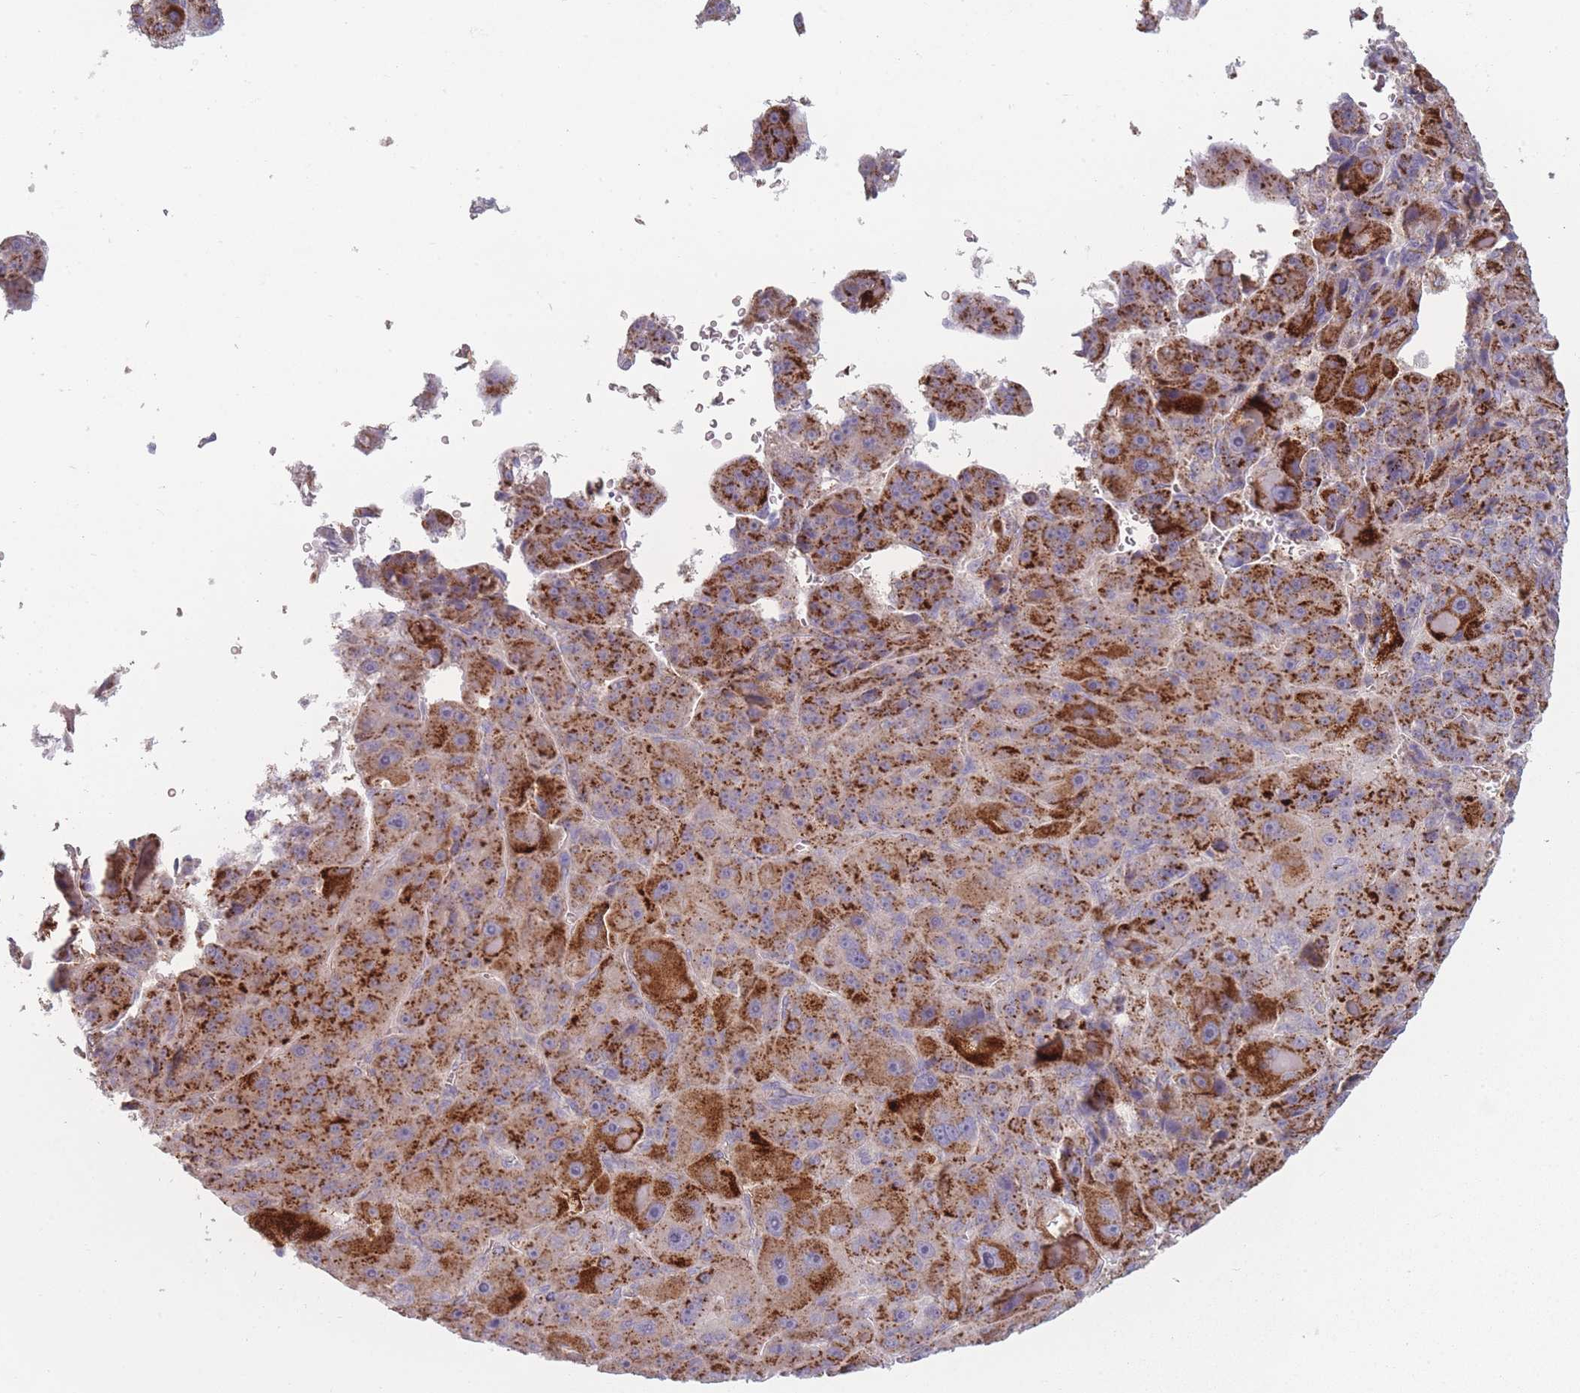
{"staining": {"intensity": "strong", "quantity": ">75%", "location": "cytoplasmic/membranous"}, "tissue": "liver cancer", "cell_type": "Tumor cells", "image_type": "cancer", "snomed": [{"axis": "morphology", "description": "Carcinoma, Hepatocellular, NOS"}, {"axis": "topography", "description": "Liver"}], "caption": "Immunohistochemistry image of neoplastic tissue: human liver cancer (hepatocellular carcinoma) stained using IHC shows high levels of strong protein expression localized specifically in the cytoplasmic/membranous of tumor cells, appearing as a cytoplasmic/membranous brown color.", "gene": "PEX11B", "patient": {"sex": "male", "age": 76}}